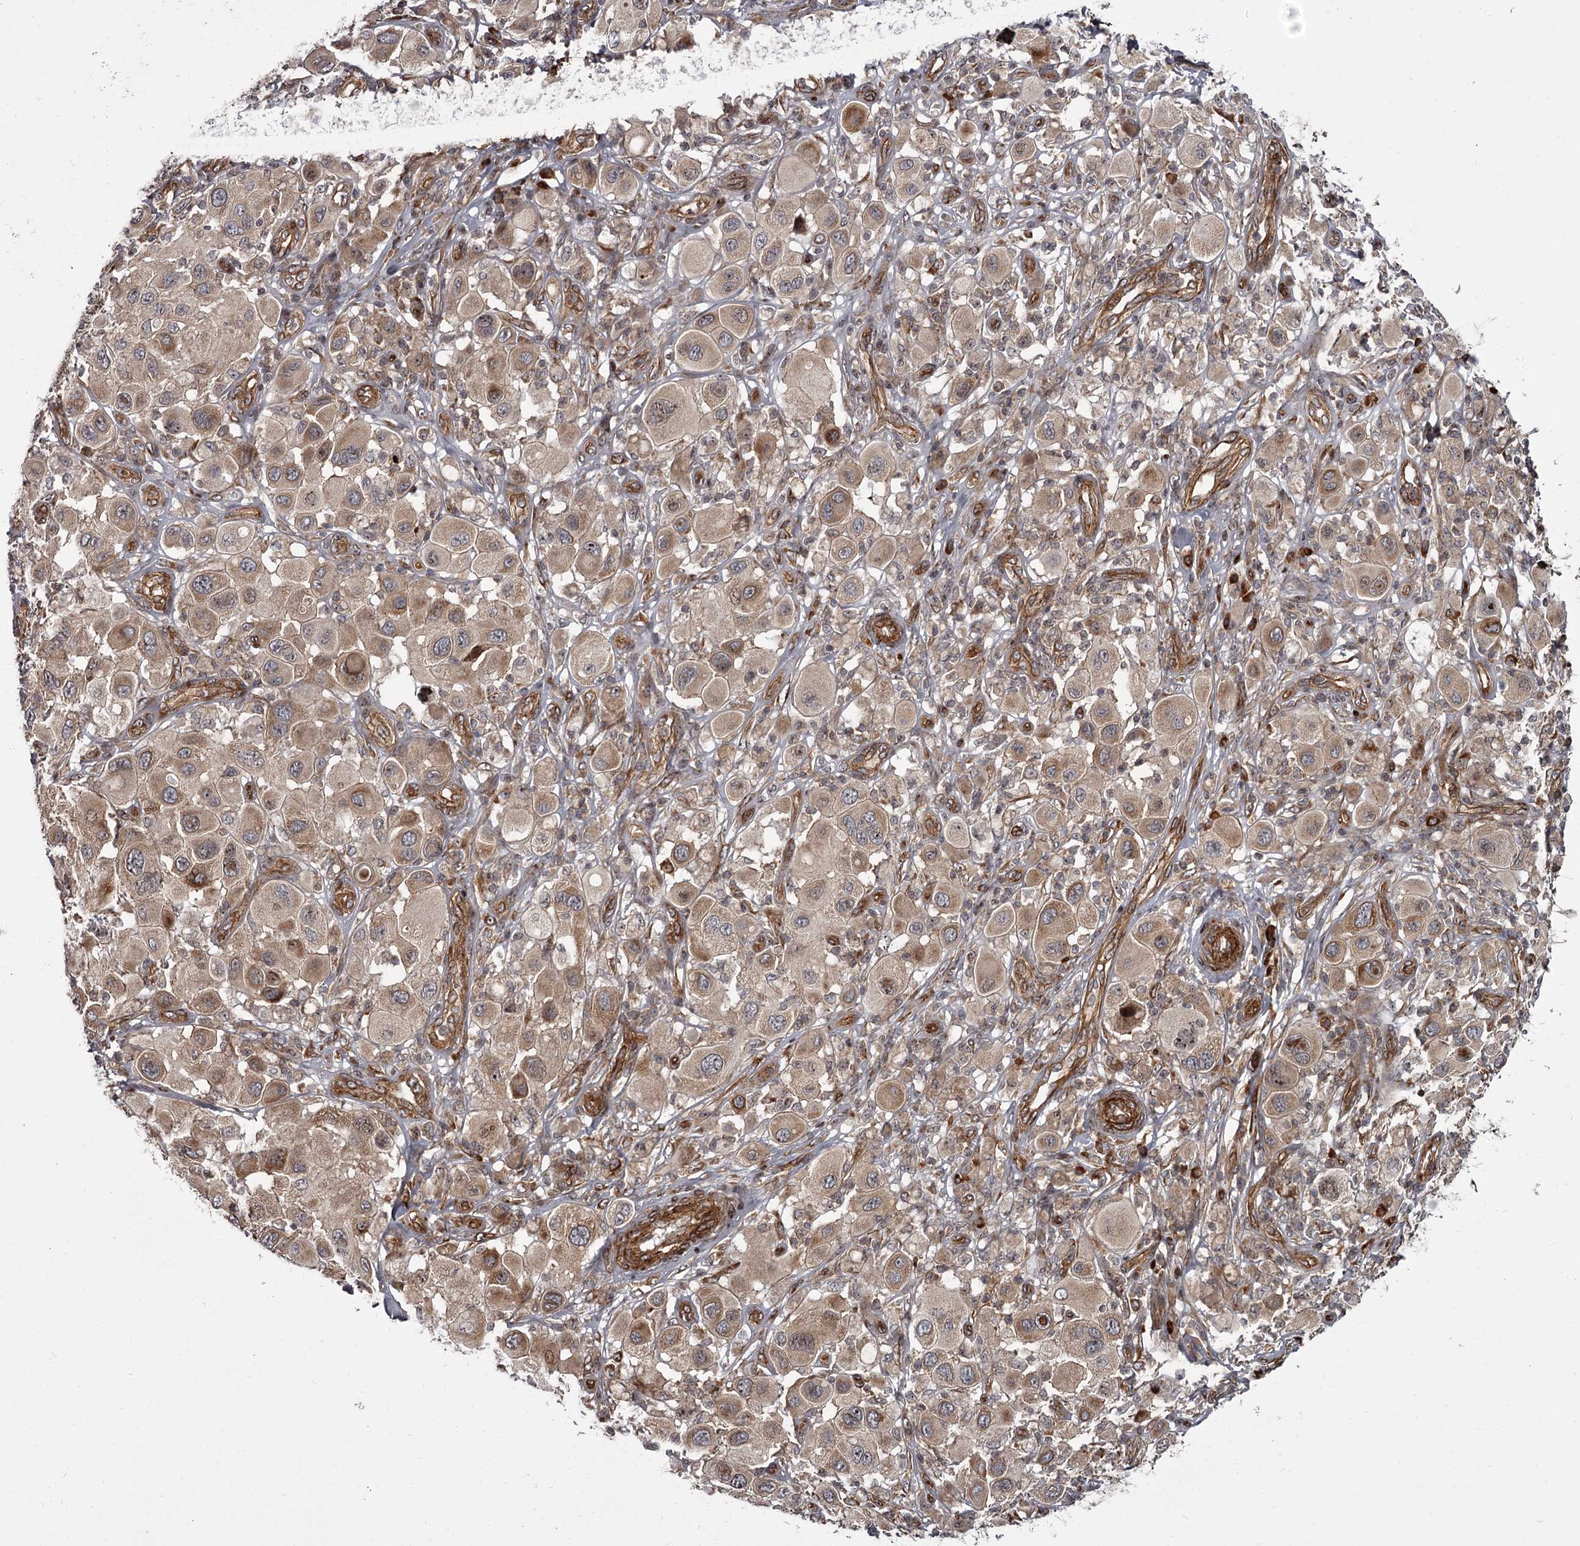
{"staining": {"intensity": "moderate", "quantity": "25%-75%", "location": "cytoplasmic/membranous,nuclear"}, "tissue": "melanoma", "cell_type": "Tumor cells", "image_type": "cancer", "snomed": [{"axis": "morphology", "description": "Malignant melanoma, Metastatic site"}, {"axis": "topography", "description": "Skin"}], "caption": "Protein analysis of malignant melanoma (metastatic site) tissue demonstrates moderate cytoplasmic/membranous and nuclear expression in approximately 25%-75% of tumor cells.", "gene": "THAP9", "patient": {"sex": "male", "age": 41}}